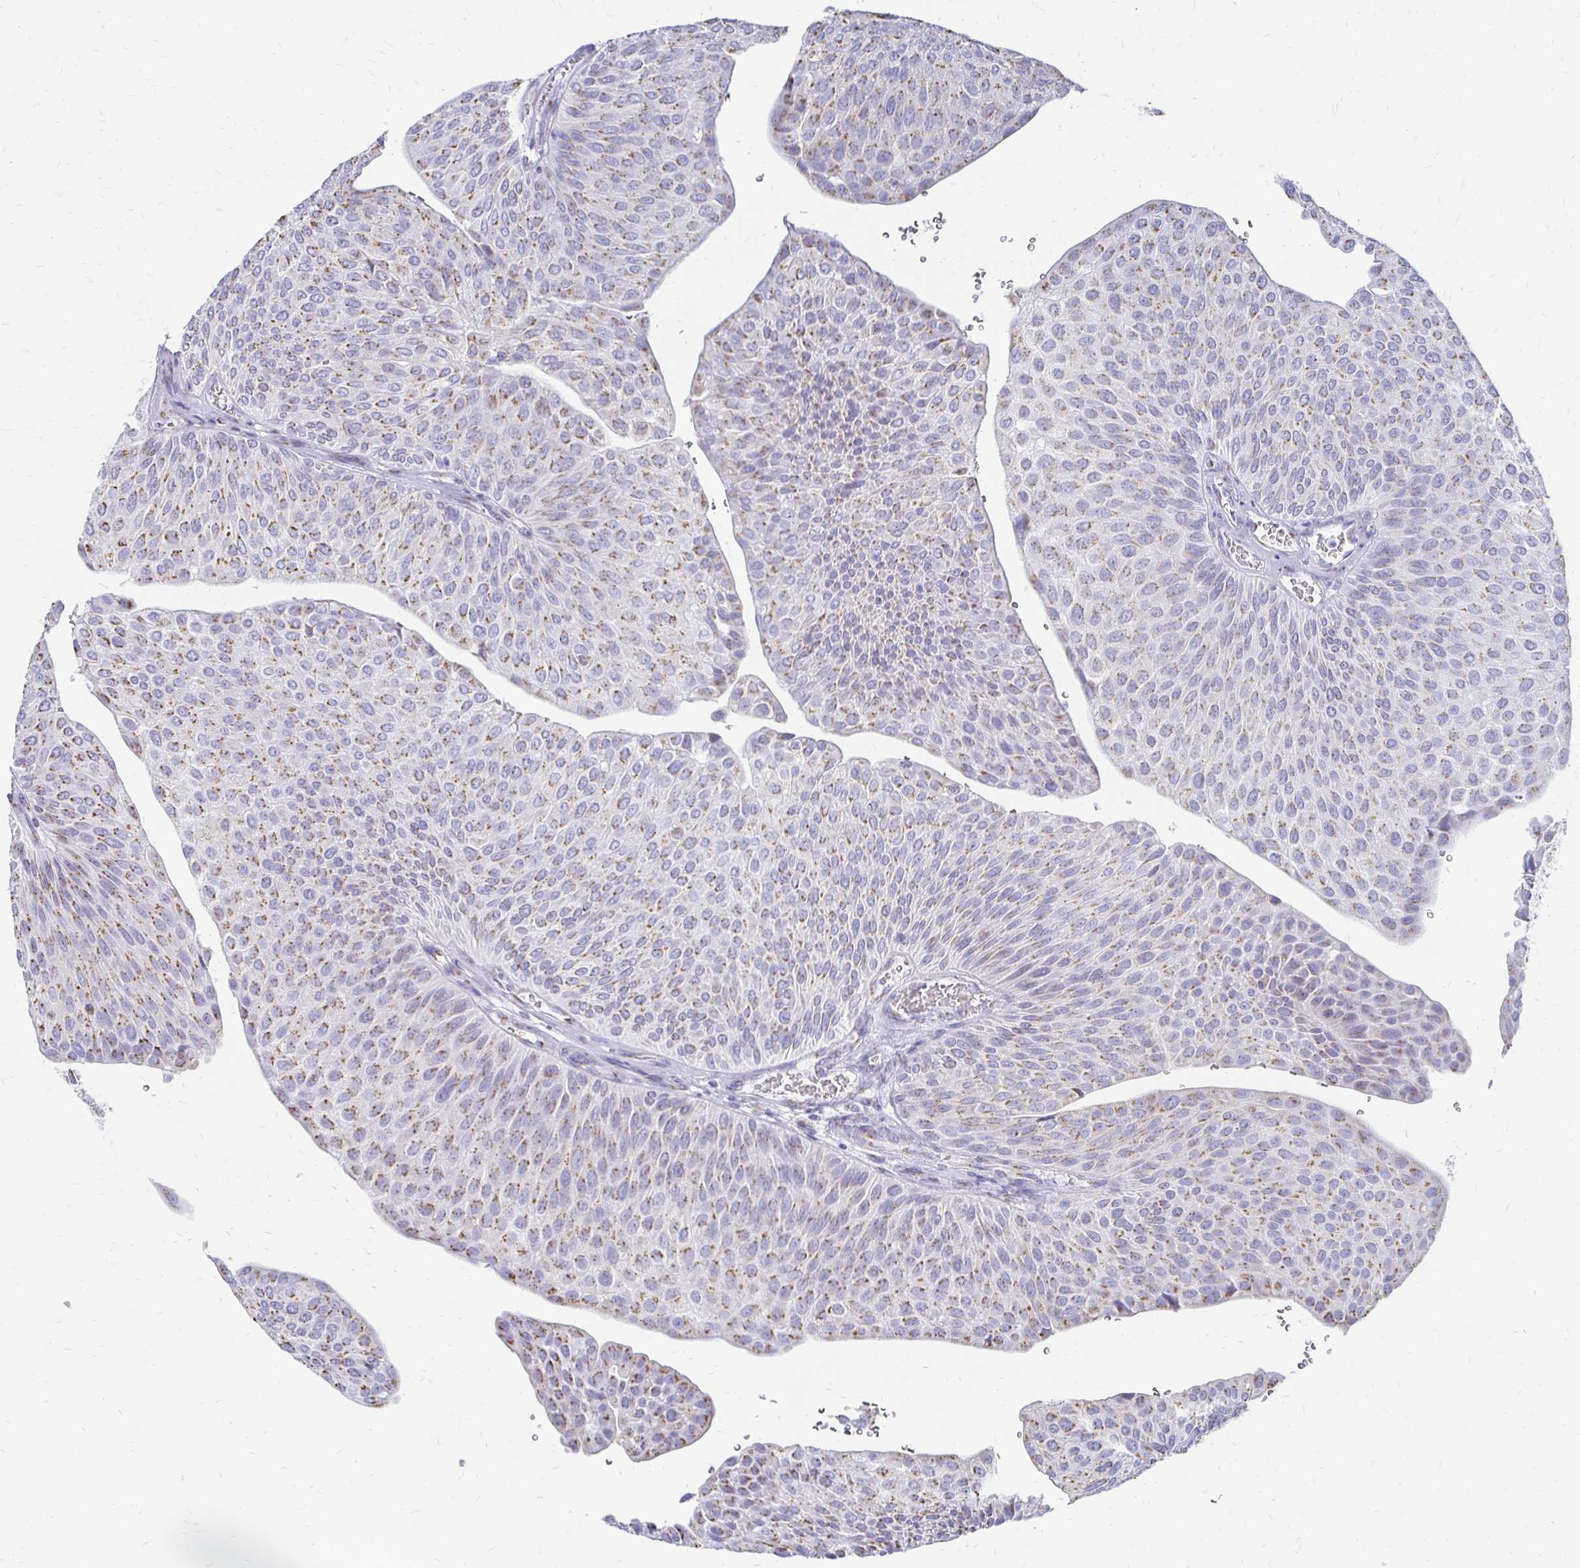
{"staining": {"intensity": "moderate", "quantity": ">75%", "location": "cytoplasmic/membranous"}, "tissue": "urothelial cancer", "cell_type": "Tumor cells", "image_type": "cancer", "snomed": [{"axis": "morphology", "description": "Urothelial carcinoma, NOS"}, {"axis": "topography", "description": "Urinary bladder"}], "caption": "Human urothelial cancer stained for a protein (brown) exhibits moderate cytoplasmic/membranous positive staining in about >75% of tumor cells.", "gene": "PAGE4", "patient": {"sex": "male", "age": 67}}